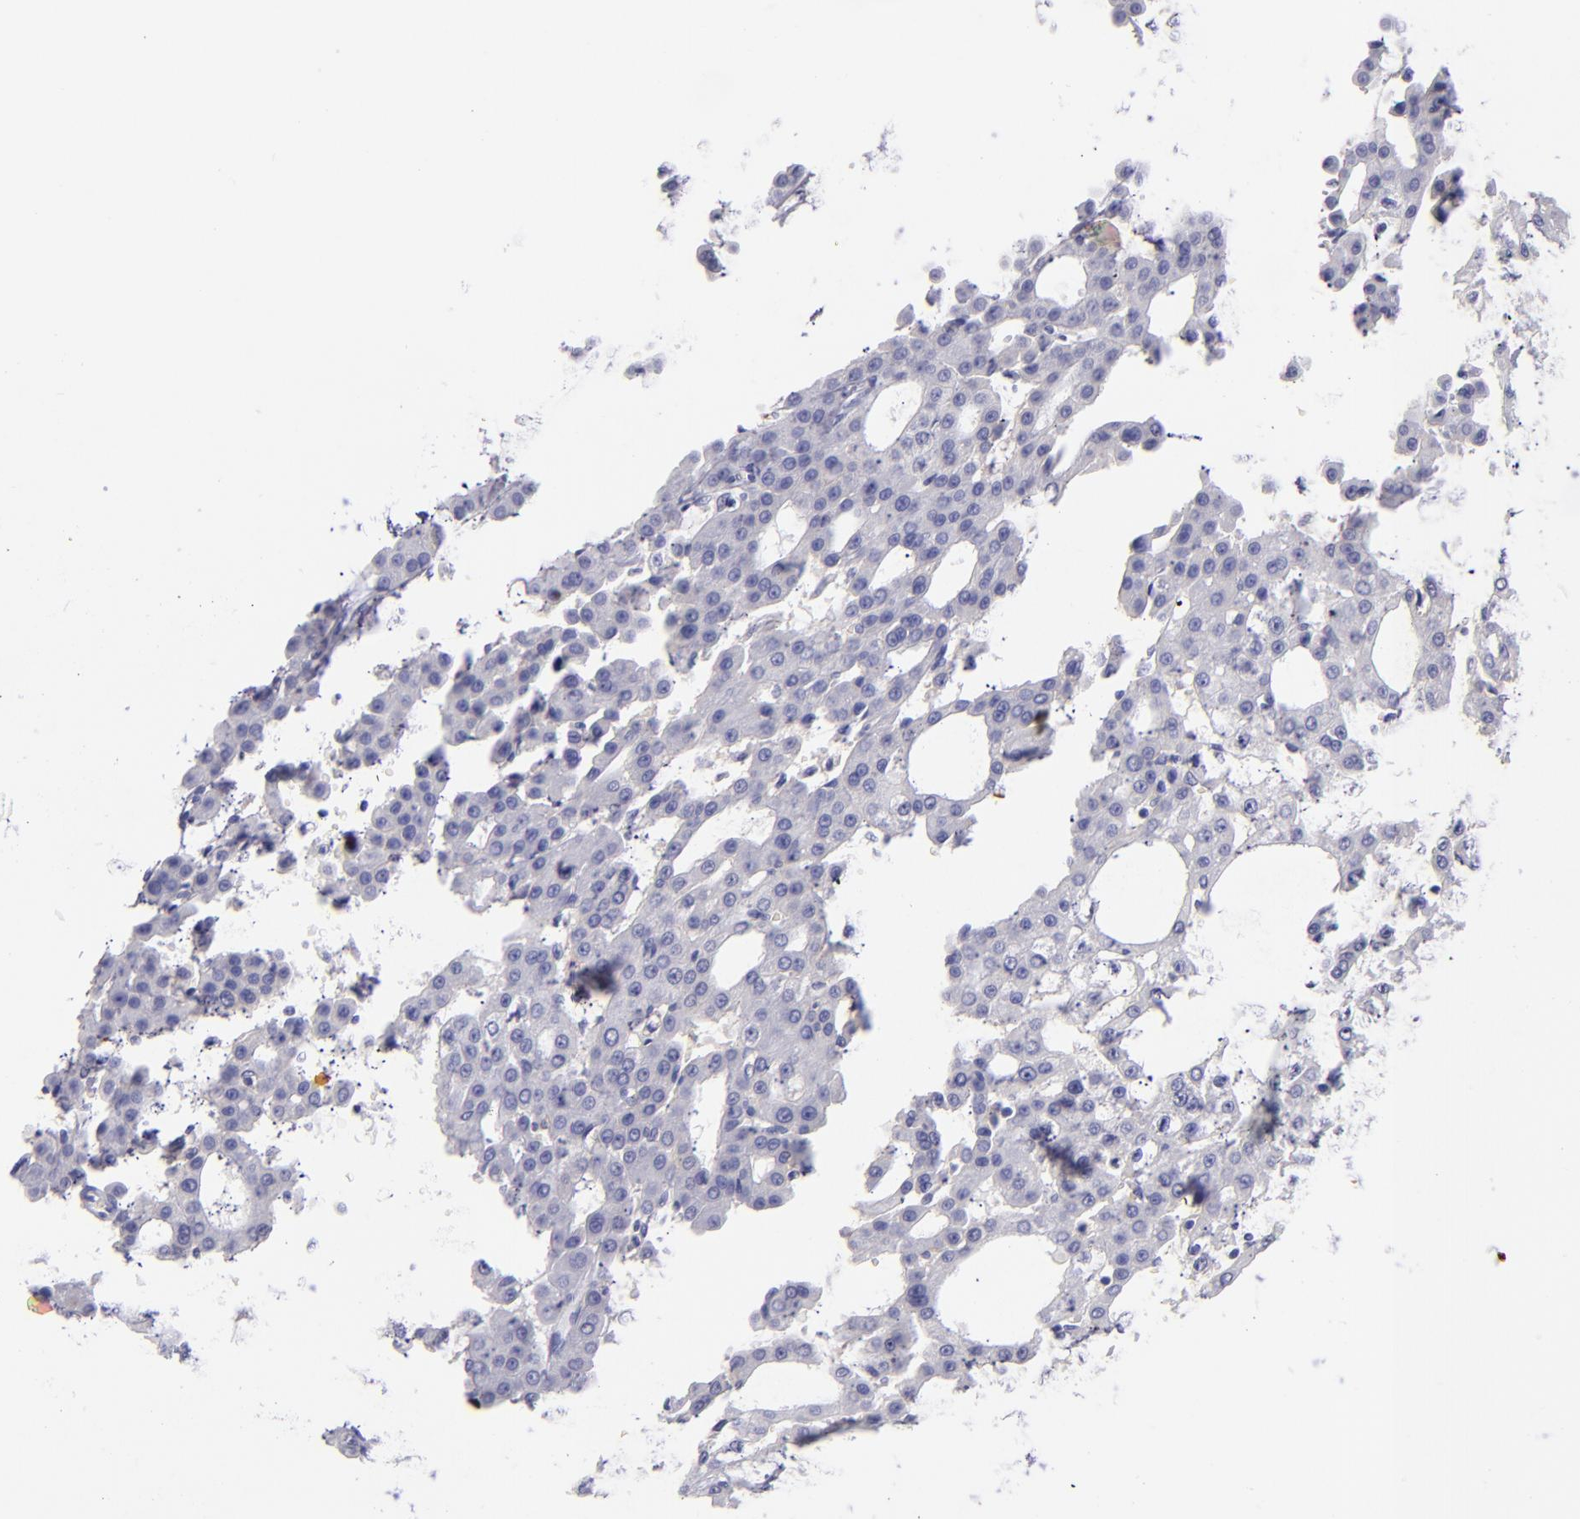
{"staining": {"intensity": "negative", "quantity": "none", "location": "none"}, "tissue": "liver cancer", "cell_type": "Tumor cells", "image_type": "cancer", "snomed": [{"axis": "morphology", "description": "Carcinoma, Hepatocellular, NOS"}, {"axis": "topography", "description": "Liver"}], "caption": "This is an IHC image of liver hepatocellular carcinoma. There is no positivity in tumor cells.", "gene": "CD82", "patient": {"sex": "male", "age": 47}}